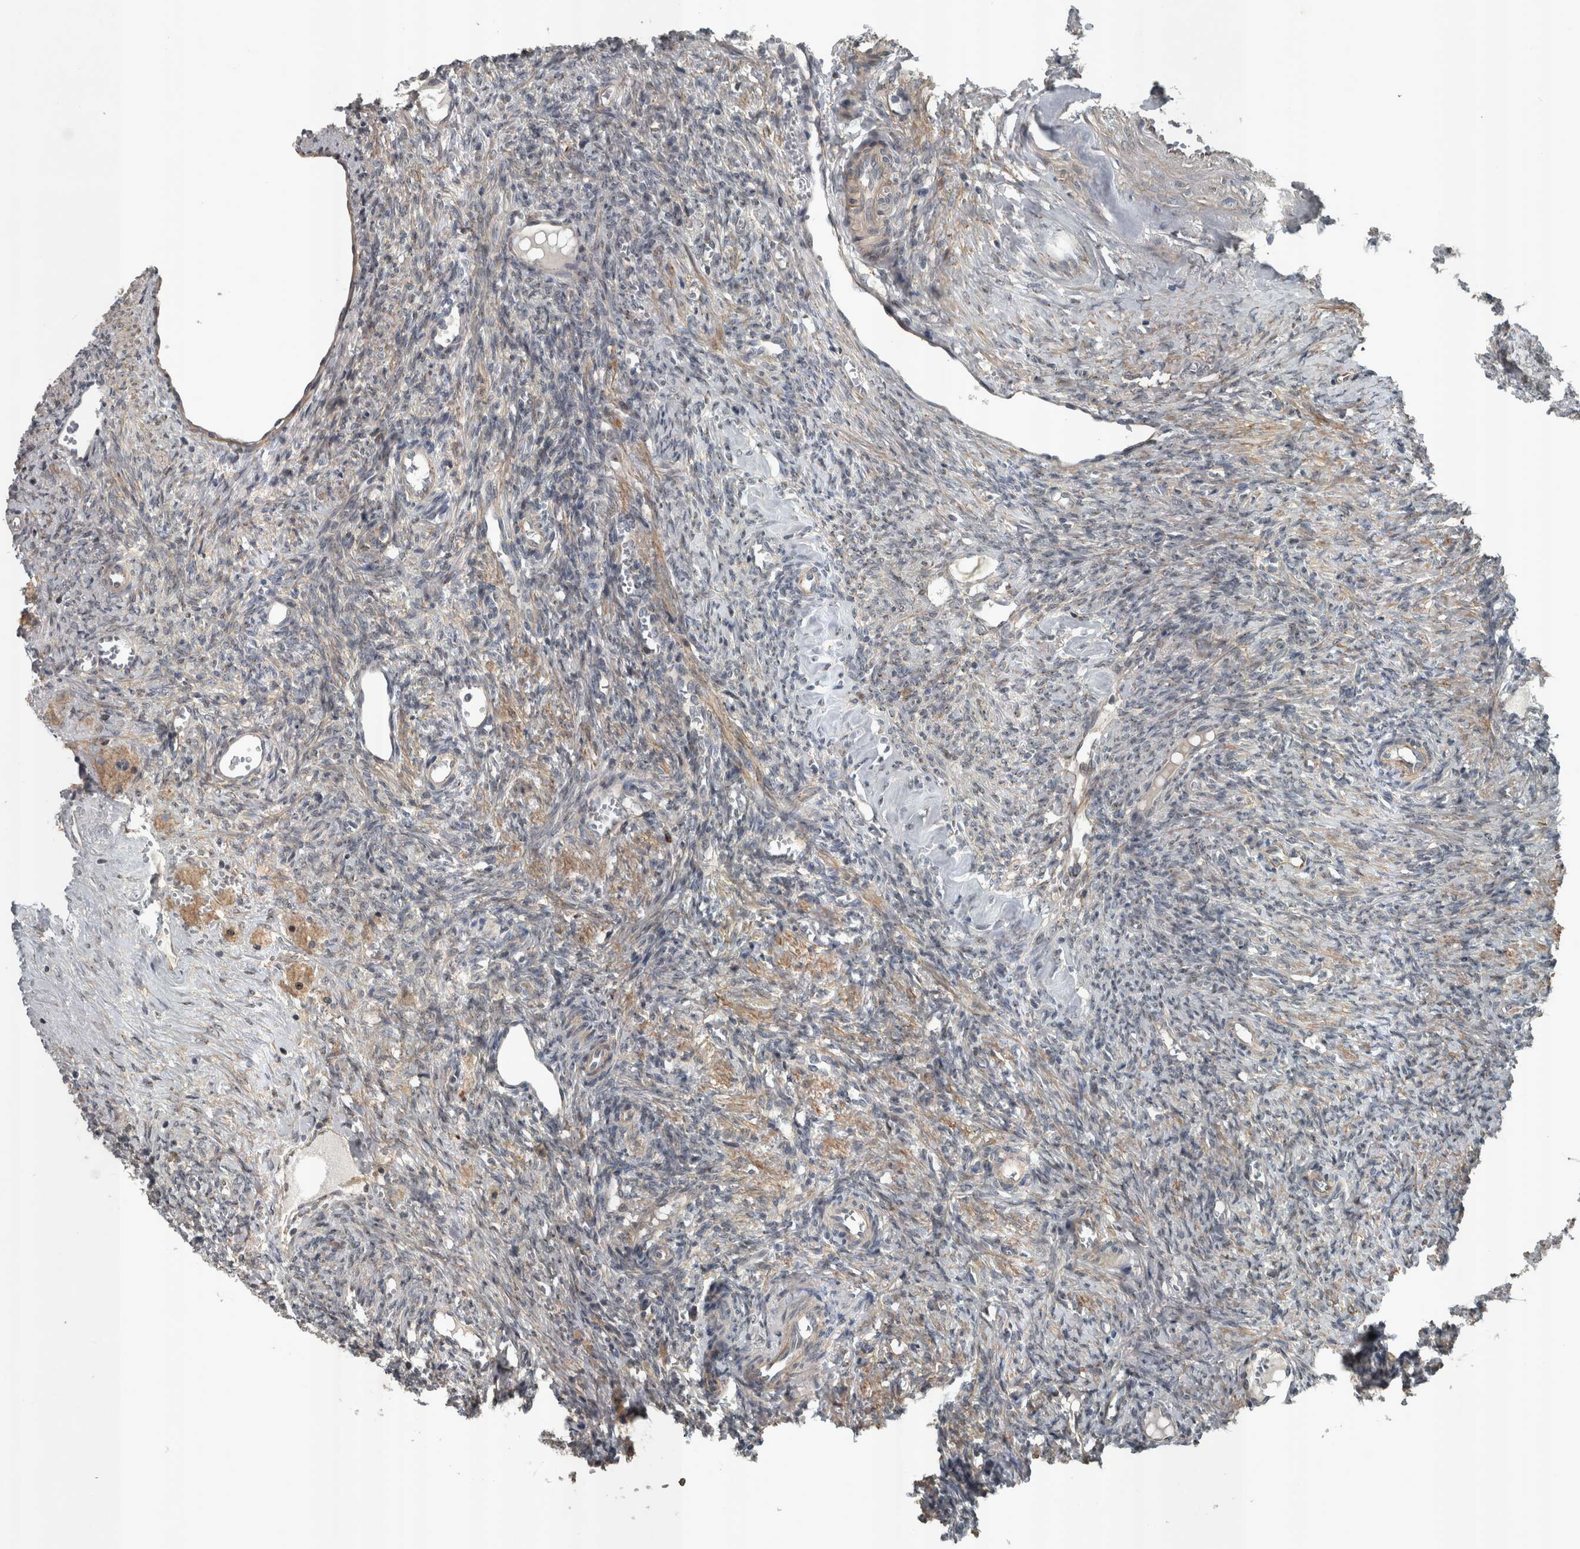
{"staining": {"intensity": "moderate", "quantity": ">75%", "location": "cytoplasmic/membranous"}, "tissue": "ovary", "cell_type": "Follicle cells", "image_type": "normal", "snomed": [{"axis": "morphology", "description": "Normal tissue, NOS"}, {"axis": "topography", "description": "Ovary"}], "caption": "The photomicrograph reveals a brown stain indicating the presence of a protein in the cytoplasmic/membranous of follicle cells in ovary.", "gene": "ZNF345", "patient": {"sex": "female", "age": 41}}